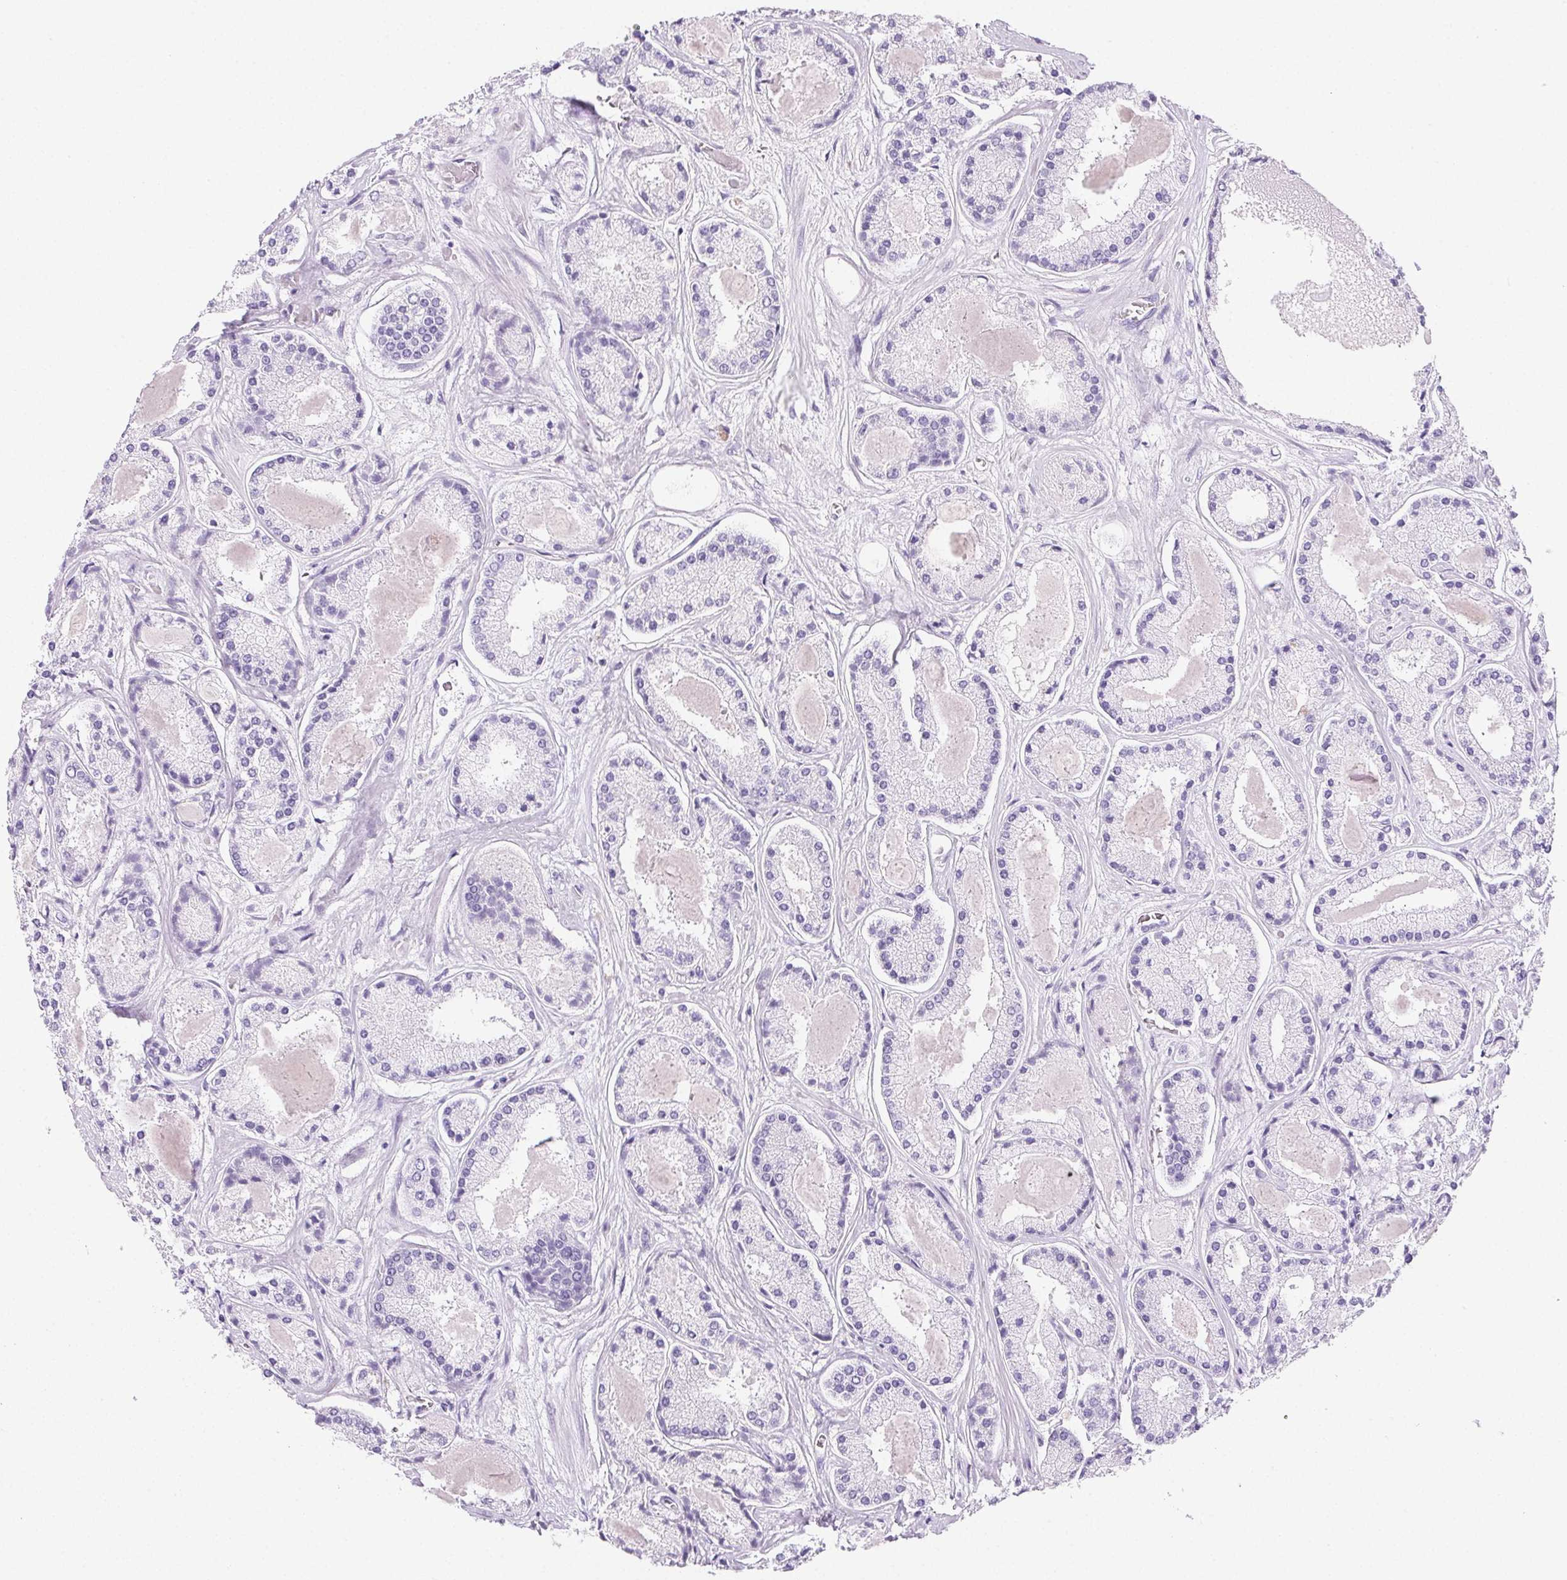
{"staining": {"intensity": "negative", "quantity": "none", "location": "none"}, "tissue": "prostate cancer", "cell_type": "Tumor cells", "image_type": "cancer", "snomed": [{"axis": "morphology", "description": "Adenocarcinoma, High grade"}, {"axis": "topography", "description": "Prostate"}], "caption": "Tumor cells show no significant staining in prostate cancer (adenocarcinoma (high-grade)).", "gene": "PRSS3", "patient": {"sex": "male", "age": 67}}